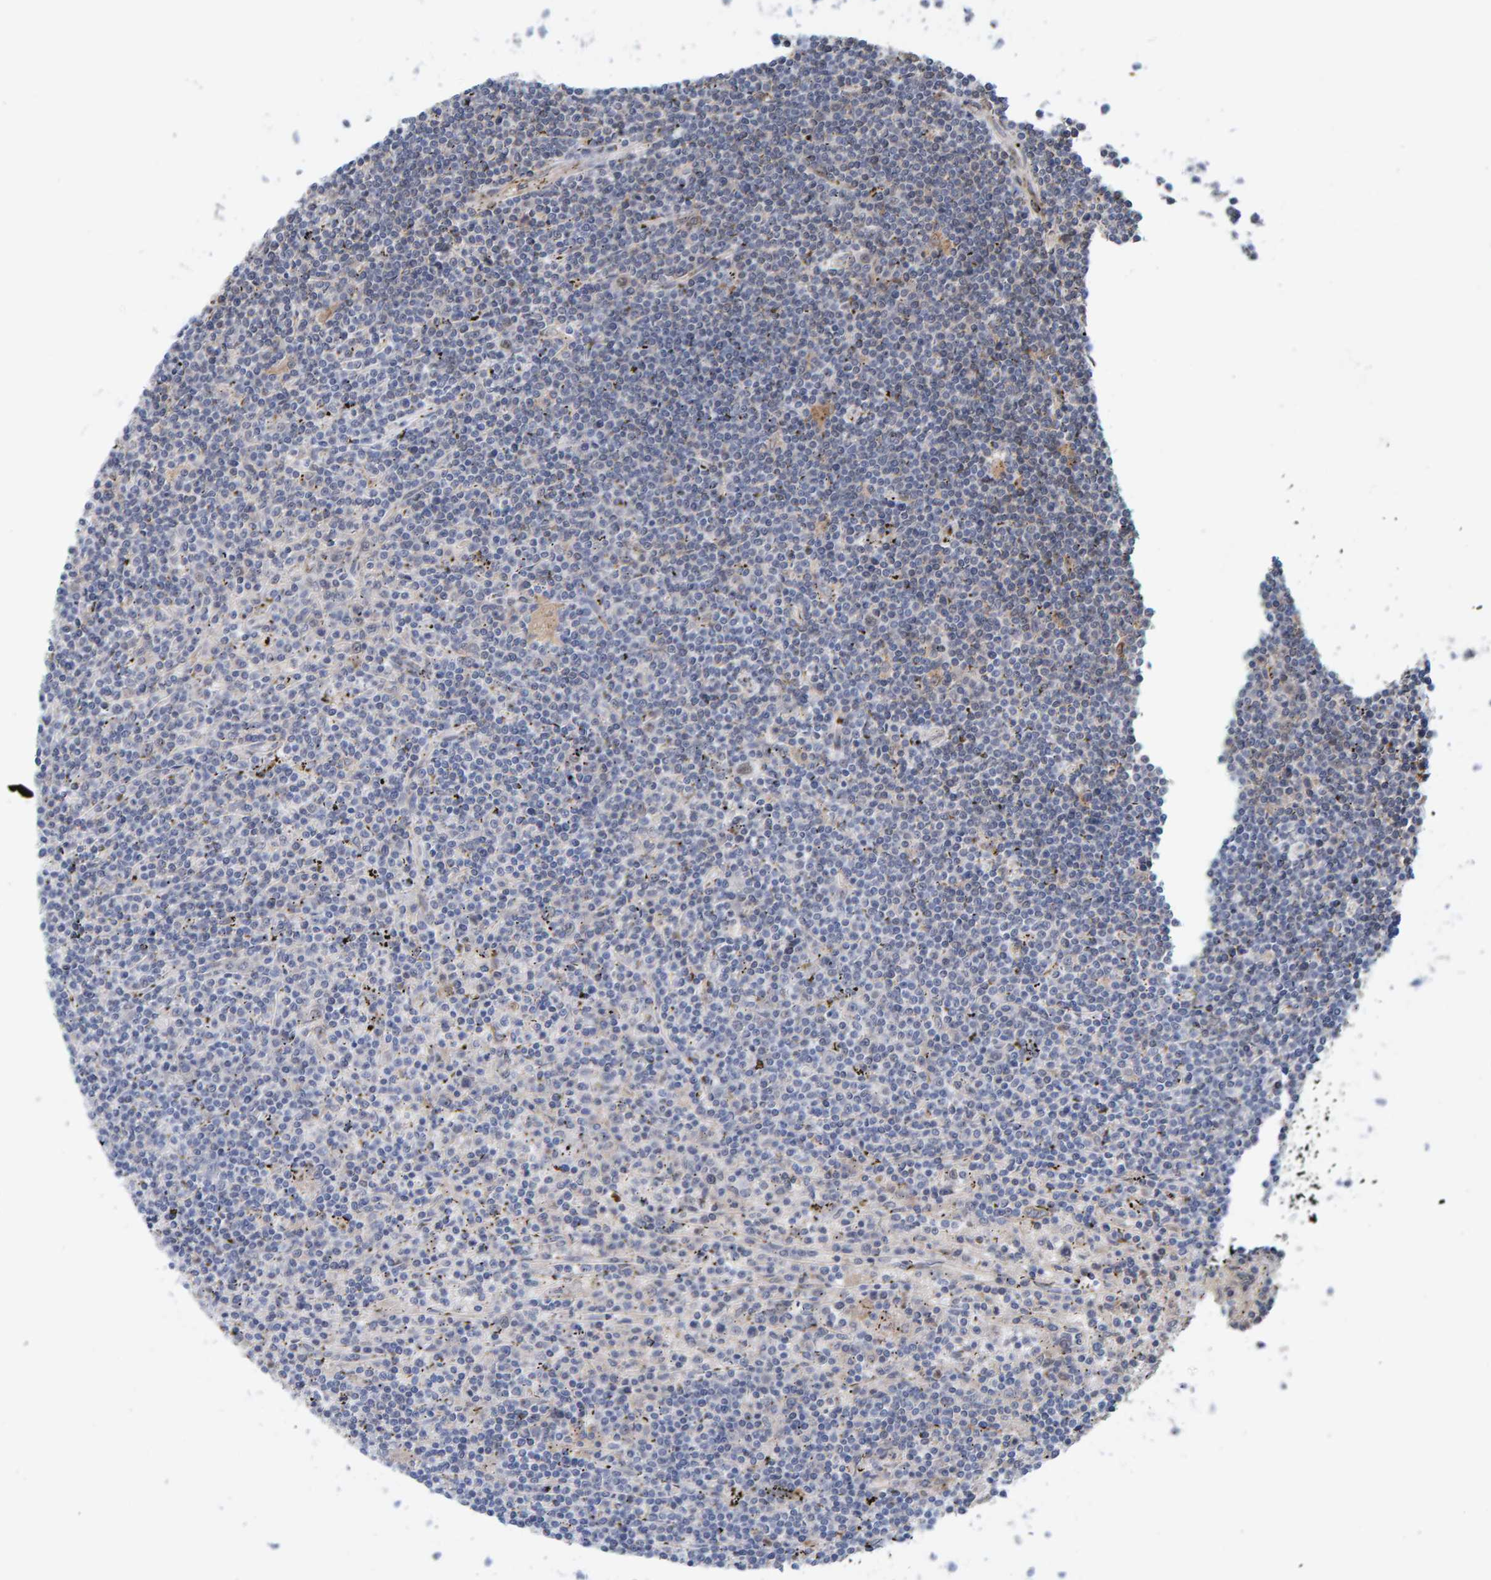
{"staining": {"intensity": "negative", "quantity": "none", "location": "none"}, "tissue": "lymphoma", "cell_type": "Tumor cells", "image_type": "cancer", "snomed": [{"axis": "morphology", "description": "Malignant lymphoma, non-Hodgkin's type, Low grade"}, {"axis": "topography", "description": "Spleen"}], "caption": "Tumor cells are negative for brown protein staining in lymphoma.", "gene": "MFSD6L", "patient": {"sex": "male", "age": 76}}